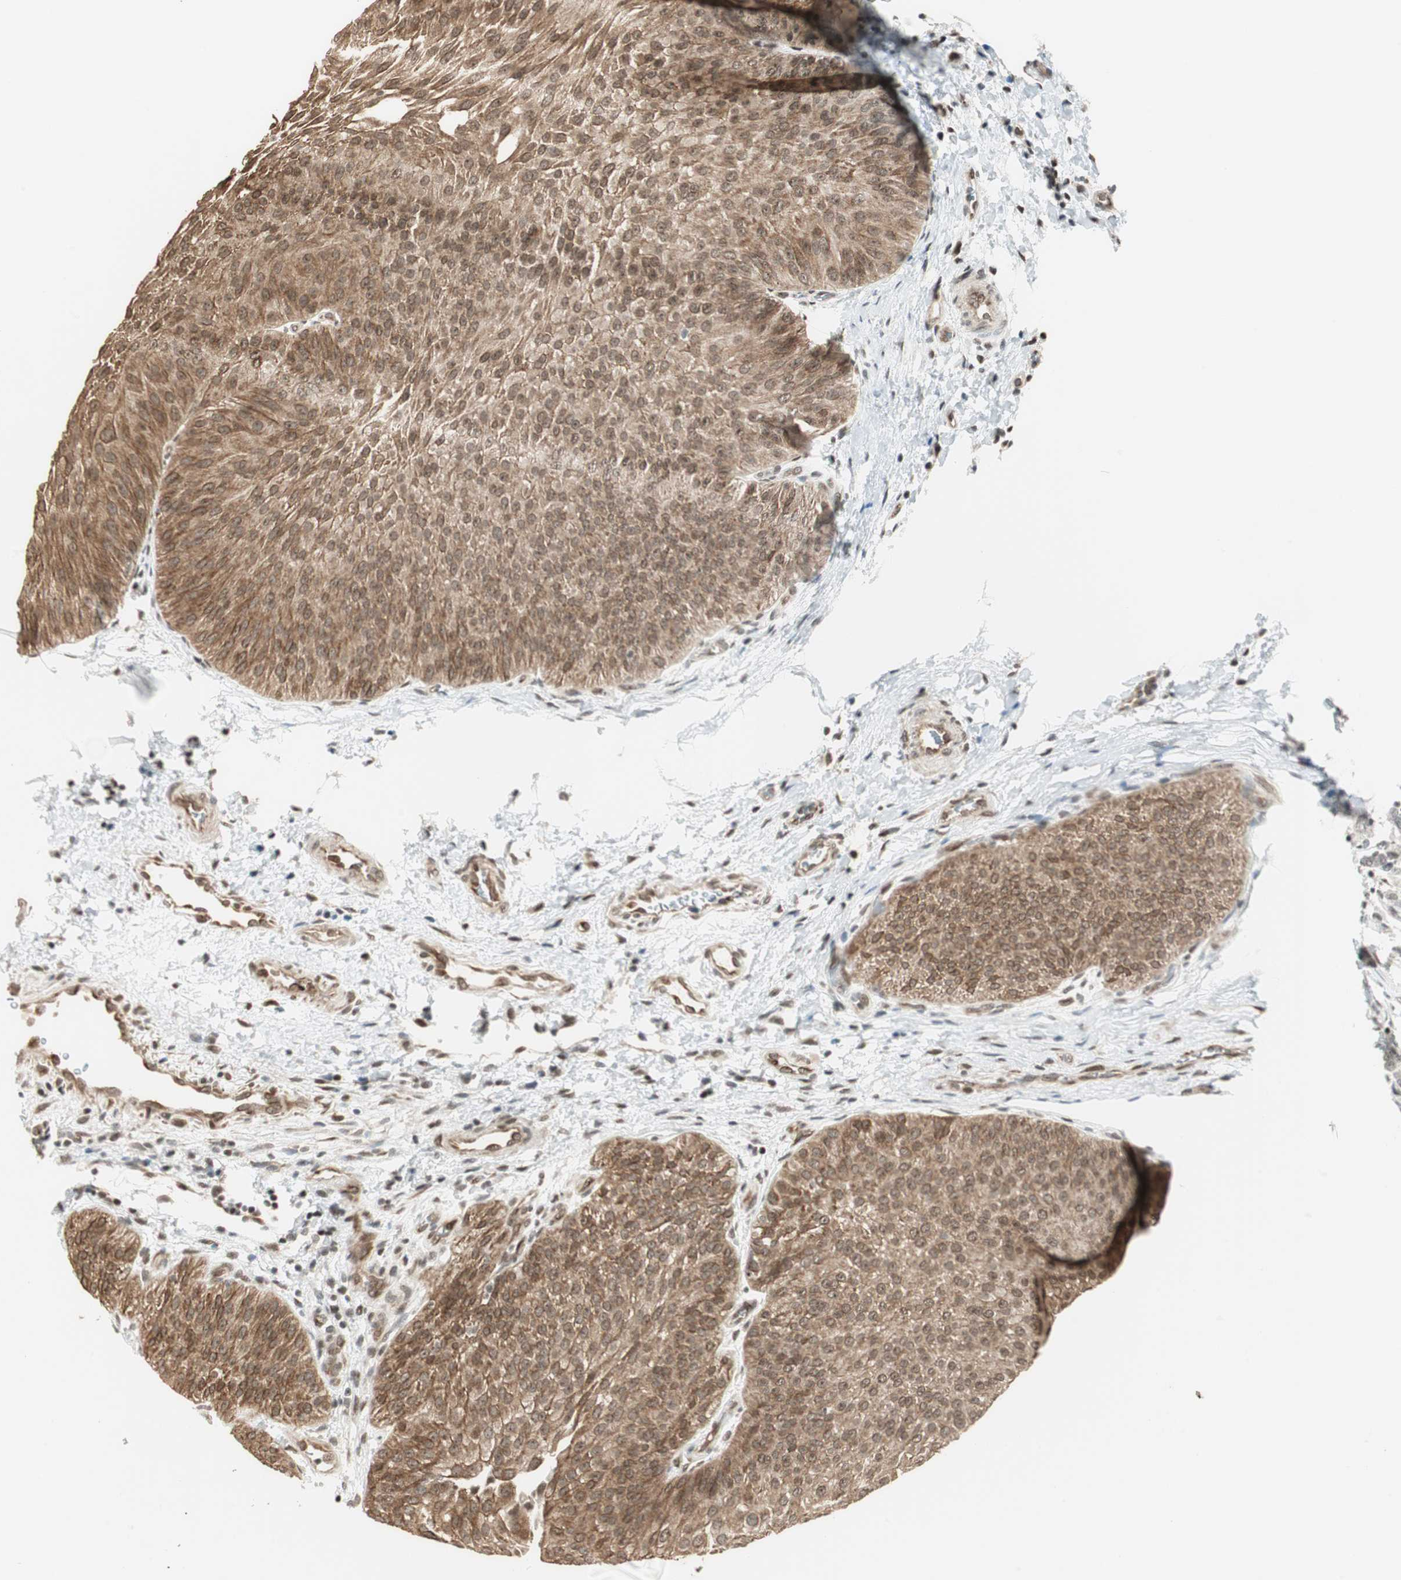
{"staining": {"intensity": "moderate", "quantity": ">75%", "location": "cytoplasmic/membranous,nuclear"}, "tissue": "urothelial cancer", "cell_type": "Tumor cells", "image_type": "cancer", "snomed": [{"axis": "morphology", "description": "Urothelial carcinoma, Low grade"}, {"axis": "topography", "description": "Urinary bladder"}], "caption": "Moderate cytoplasmic/membranous and nuclear protein positivity is seen in approximately >75% of tumor cells in low-grade urothelial carcinoma.", "gene": "ZBTB17", "patient": {"sex": "female", "age": 60}}